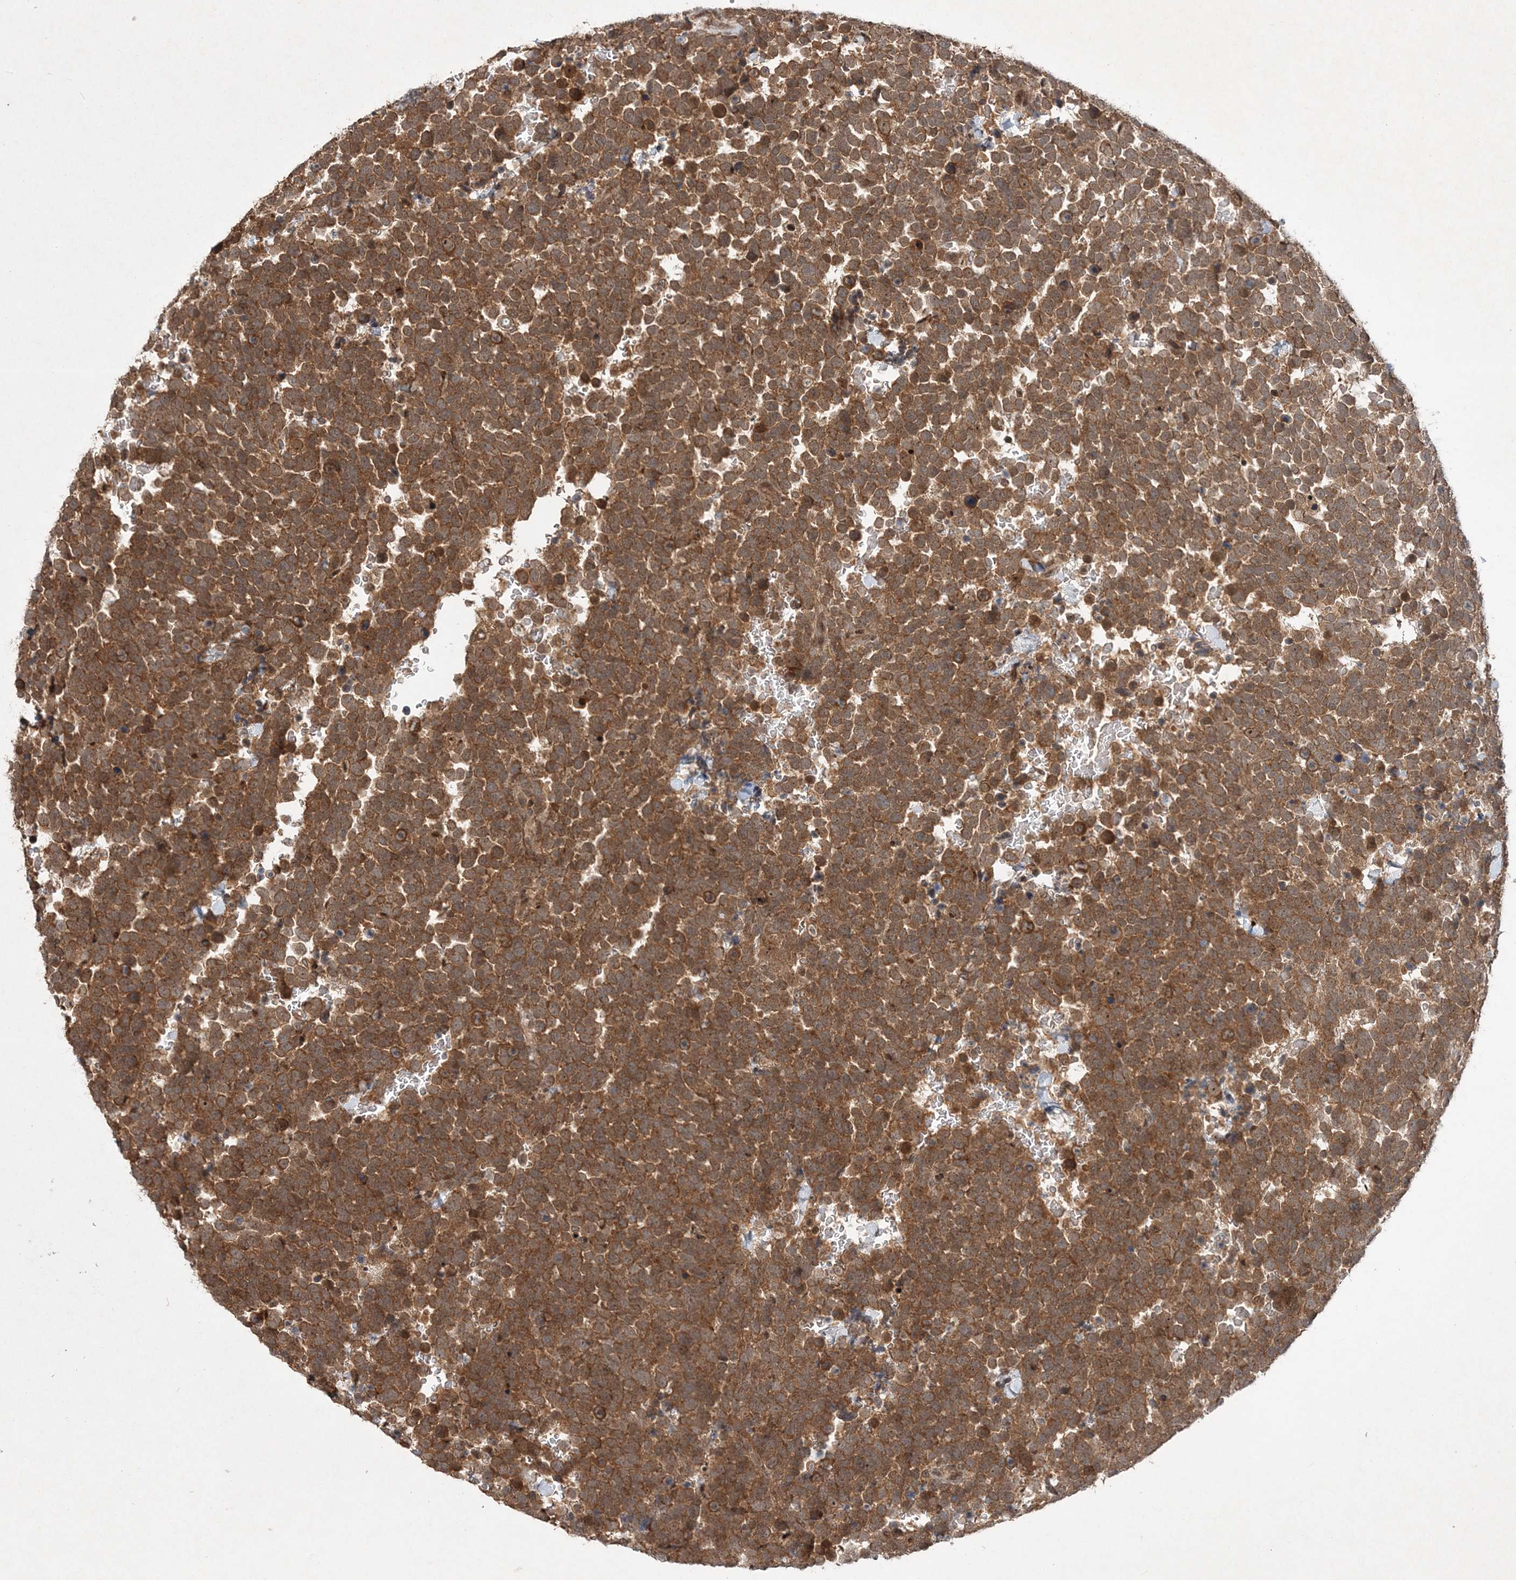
{"staining": {"intensity": "moderate", "quantity": ">75%", "location": "cytoplasmic/membranous"}, "tissue": "urothelial cancer", "cell_type": "Tumor cells", "image_type": "cancer", "snomed": [{"axis": "morphology", "description": "Urothelial carcinoma, High grade"}, {"axis": "topography", "description": "Urinary bladder"}], "caption": "Immunohistochemistry (DAB (3,3'-diaminobenzidine)) staining of urothelial cancer demonstrates moderate cytoplasmic/membranous protein positivity in about >75% of tumor cells.", "gene": "UBR3", "patient": {"sex": "female", "age": 82}}